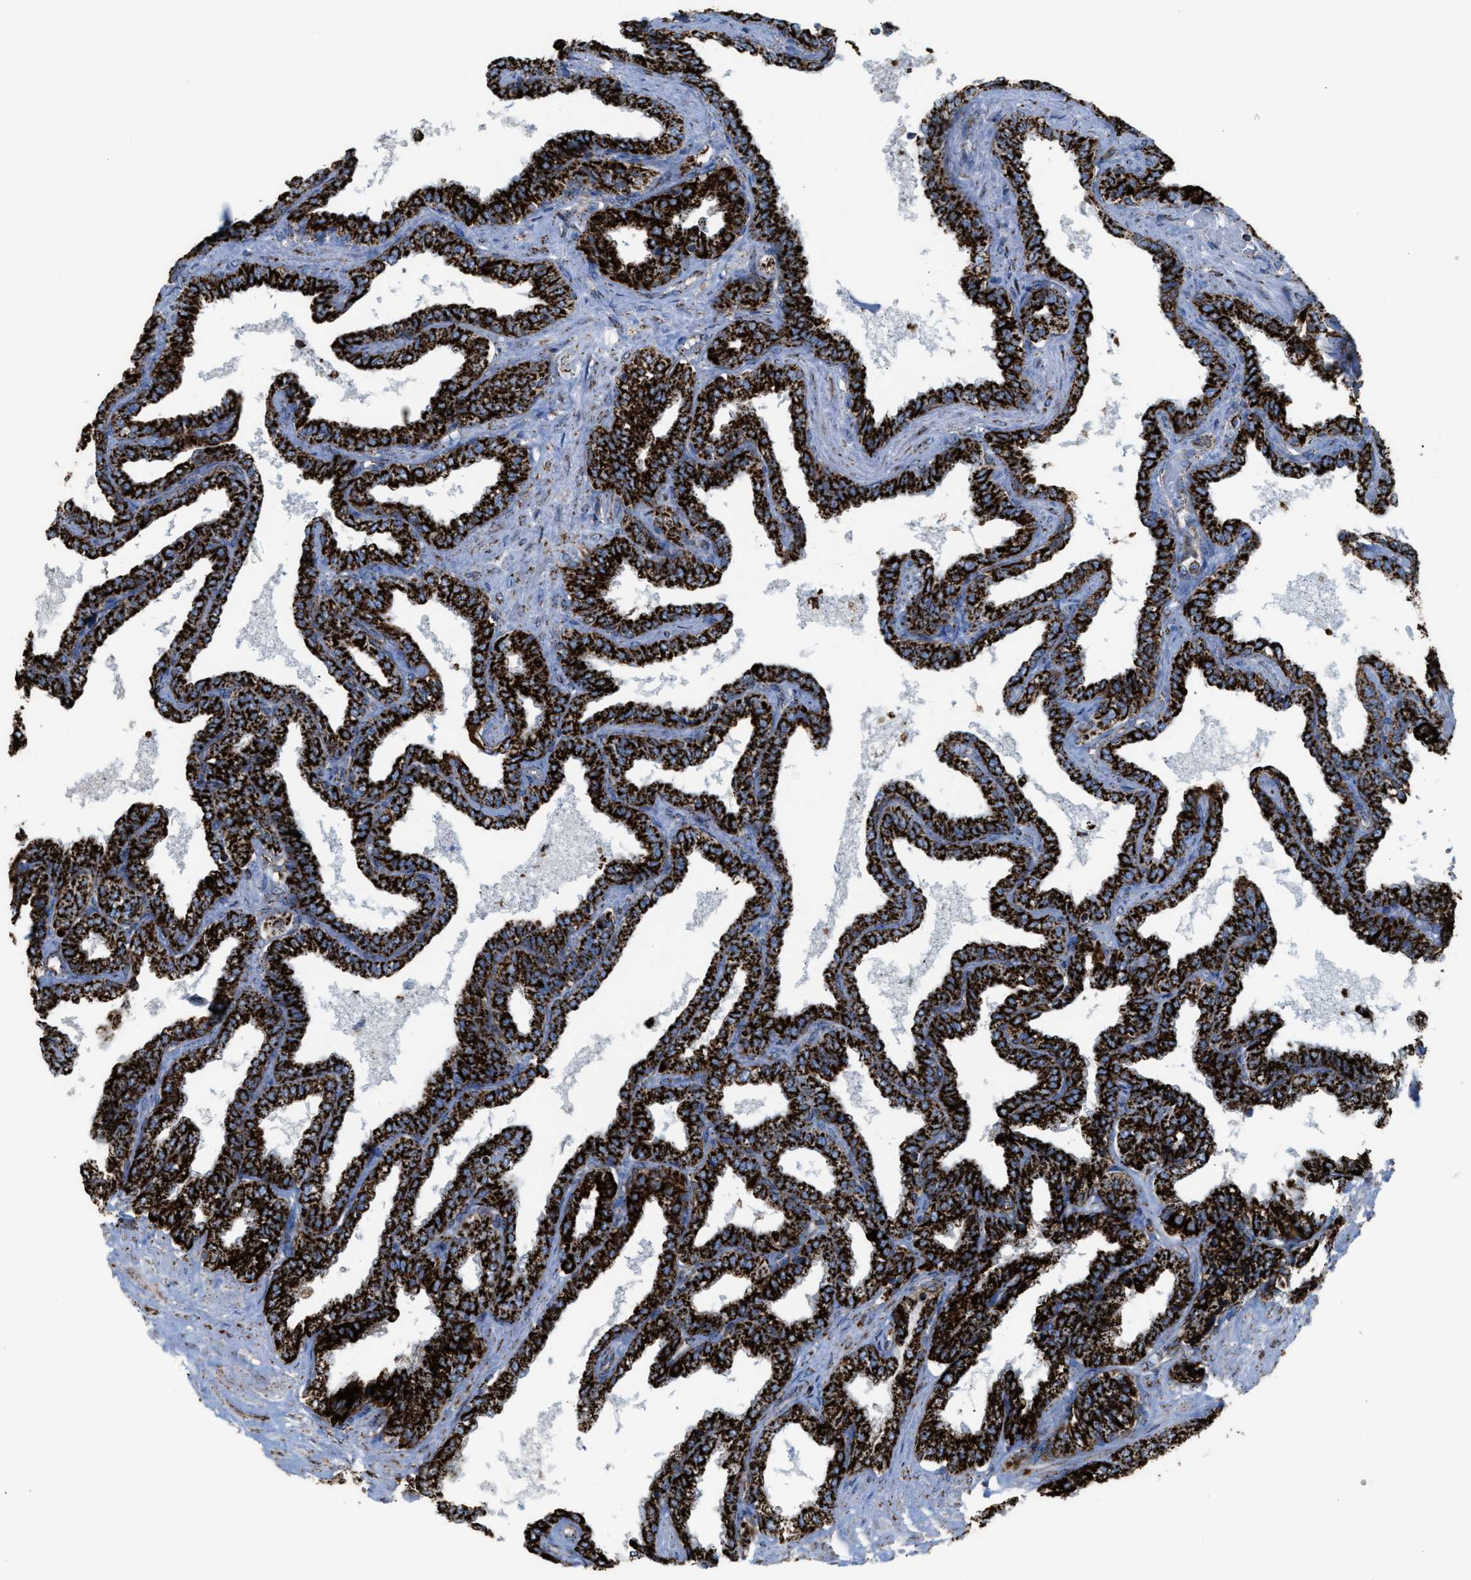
{"staining": {"intensity": "strong", "quantity": ">75%", "location": "cytoplasmic/membranous"}, "tissue": "seminal vesicle", "cell_type": "Glandular cells", "image_type": "normal", "snomed": [{"axis": "morphology", "description": "Normal tissue, NOS"}, {"axis": "topography", "description": "Seminal veicle"}], "caption": "Glandular cells reveal high levels of strong cytoplasmic/membranous expression in about >75% of cells in normal seminal vesicle.", "gene": "ECHS1", "patient": {"sex": "male", "age": 46}}